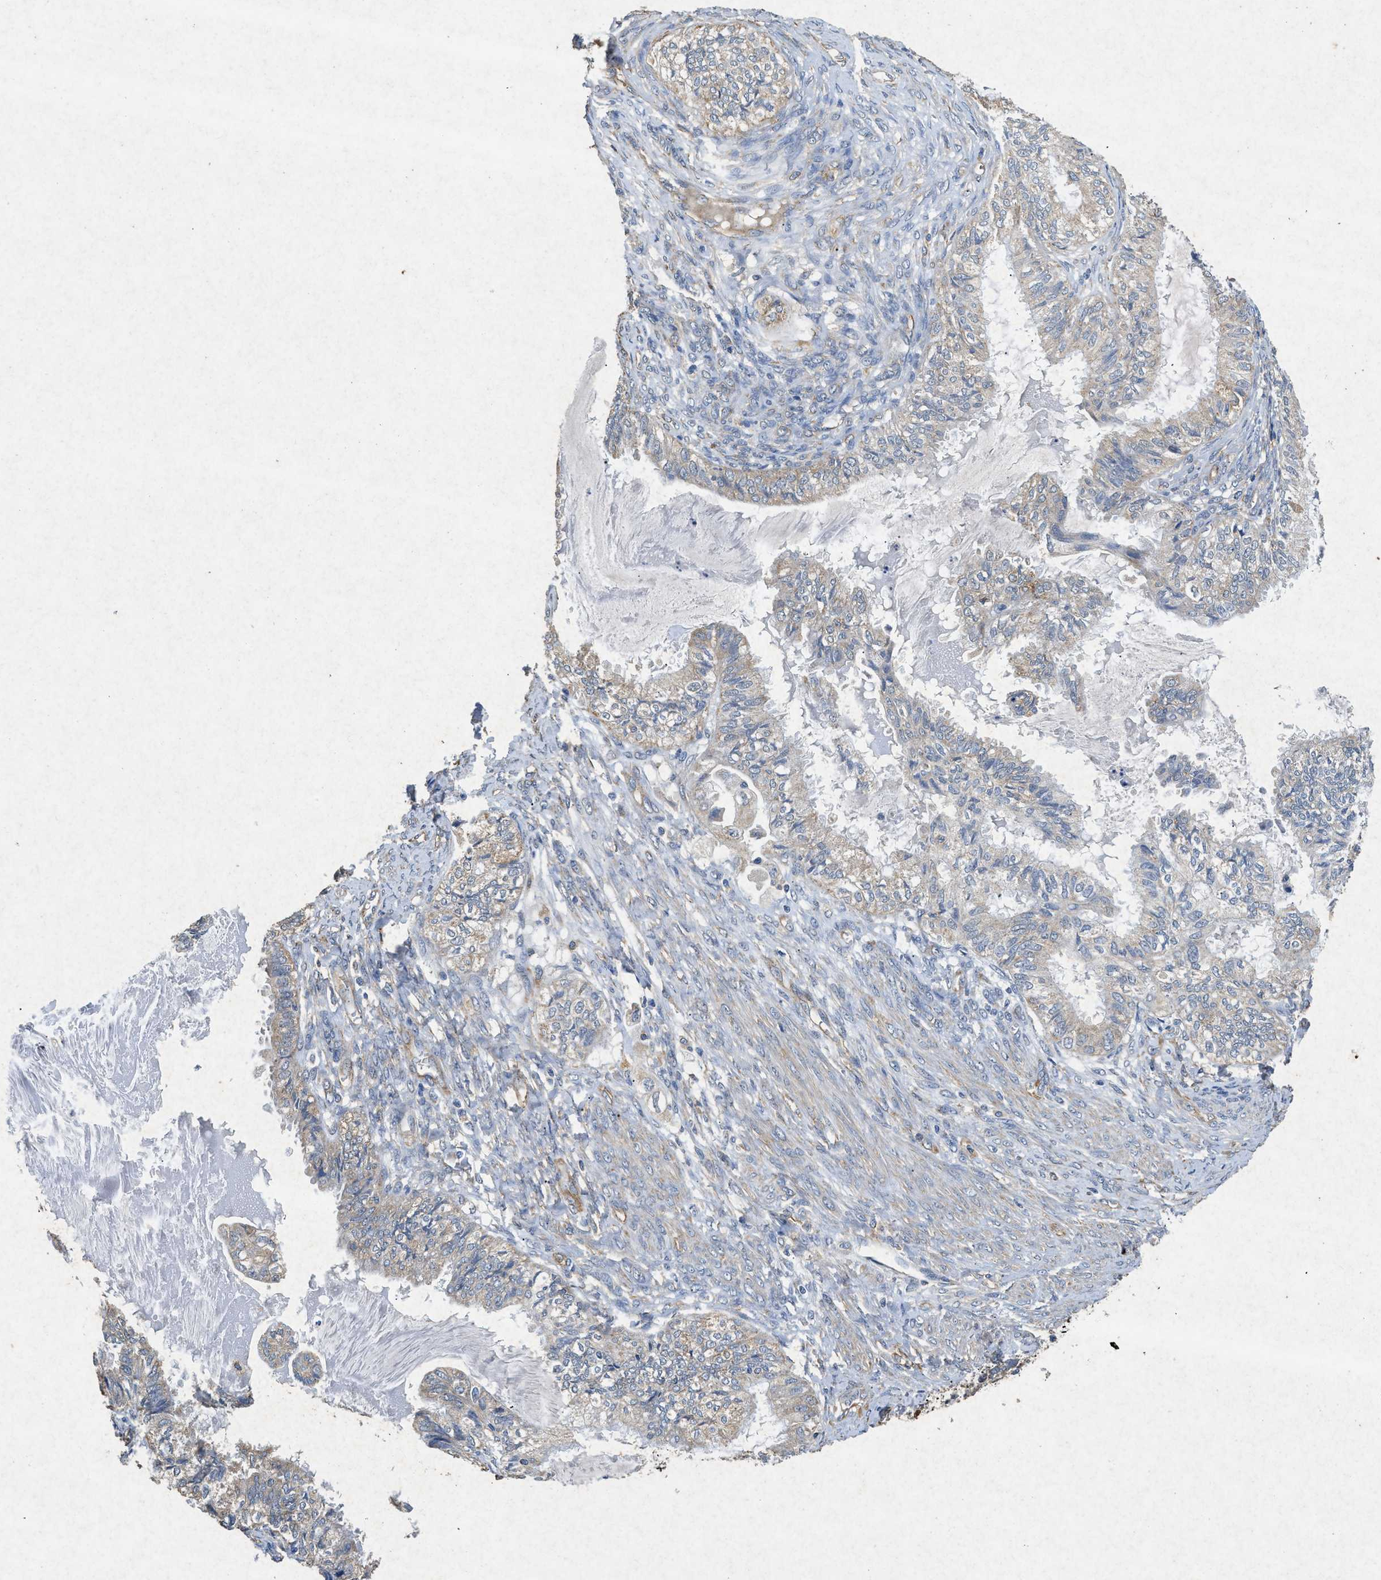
{"staining": {"intensity": "weak", "quantity": "25%-75%", "location": "cytoplasmic/membranous"}, "tissue": "cervical cancer", "cell_type": "Tumor cells", "image_type": "cancer", "snomed": [{"axis": "morphology", "description": "Normal tissue, NOS"}, {"axis": "morphology", "description": "Adenocarcinoma, NOS"}, {"axis": "topography", "description": "Cervix"}, {"axis": "topography", "description": "Endometrium"}], "caption": "A high-resolution histopathology image shows IHC staining of adenocarcinoma (cervical), which shows weak cytoplasmic/membranous positivity in approximately 25%-75% of tumor cells.", "gene": "CDK15", "patient": {"sex": "female", "age": 86}}